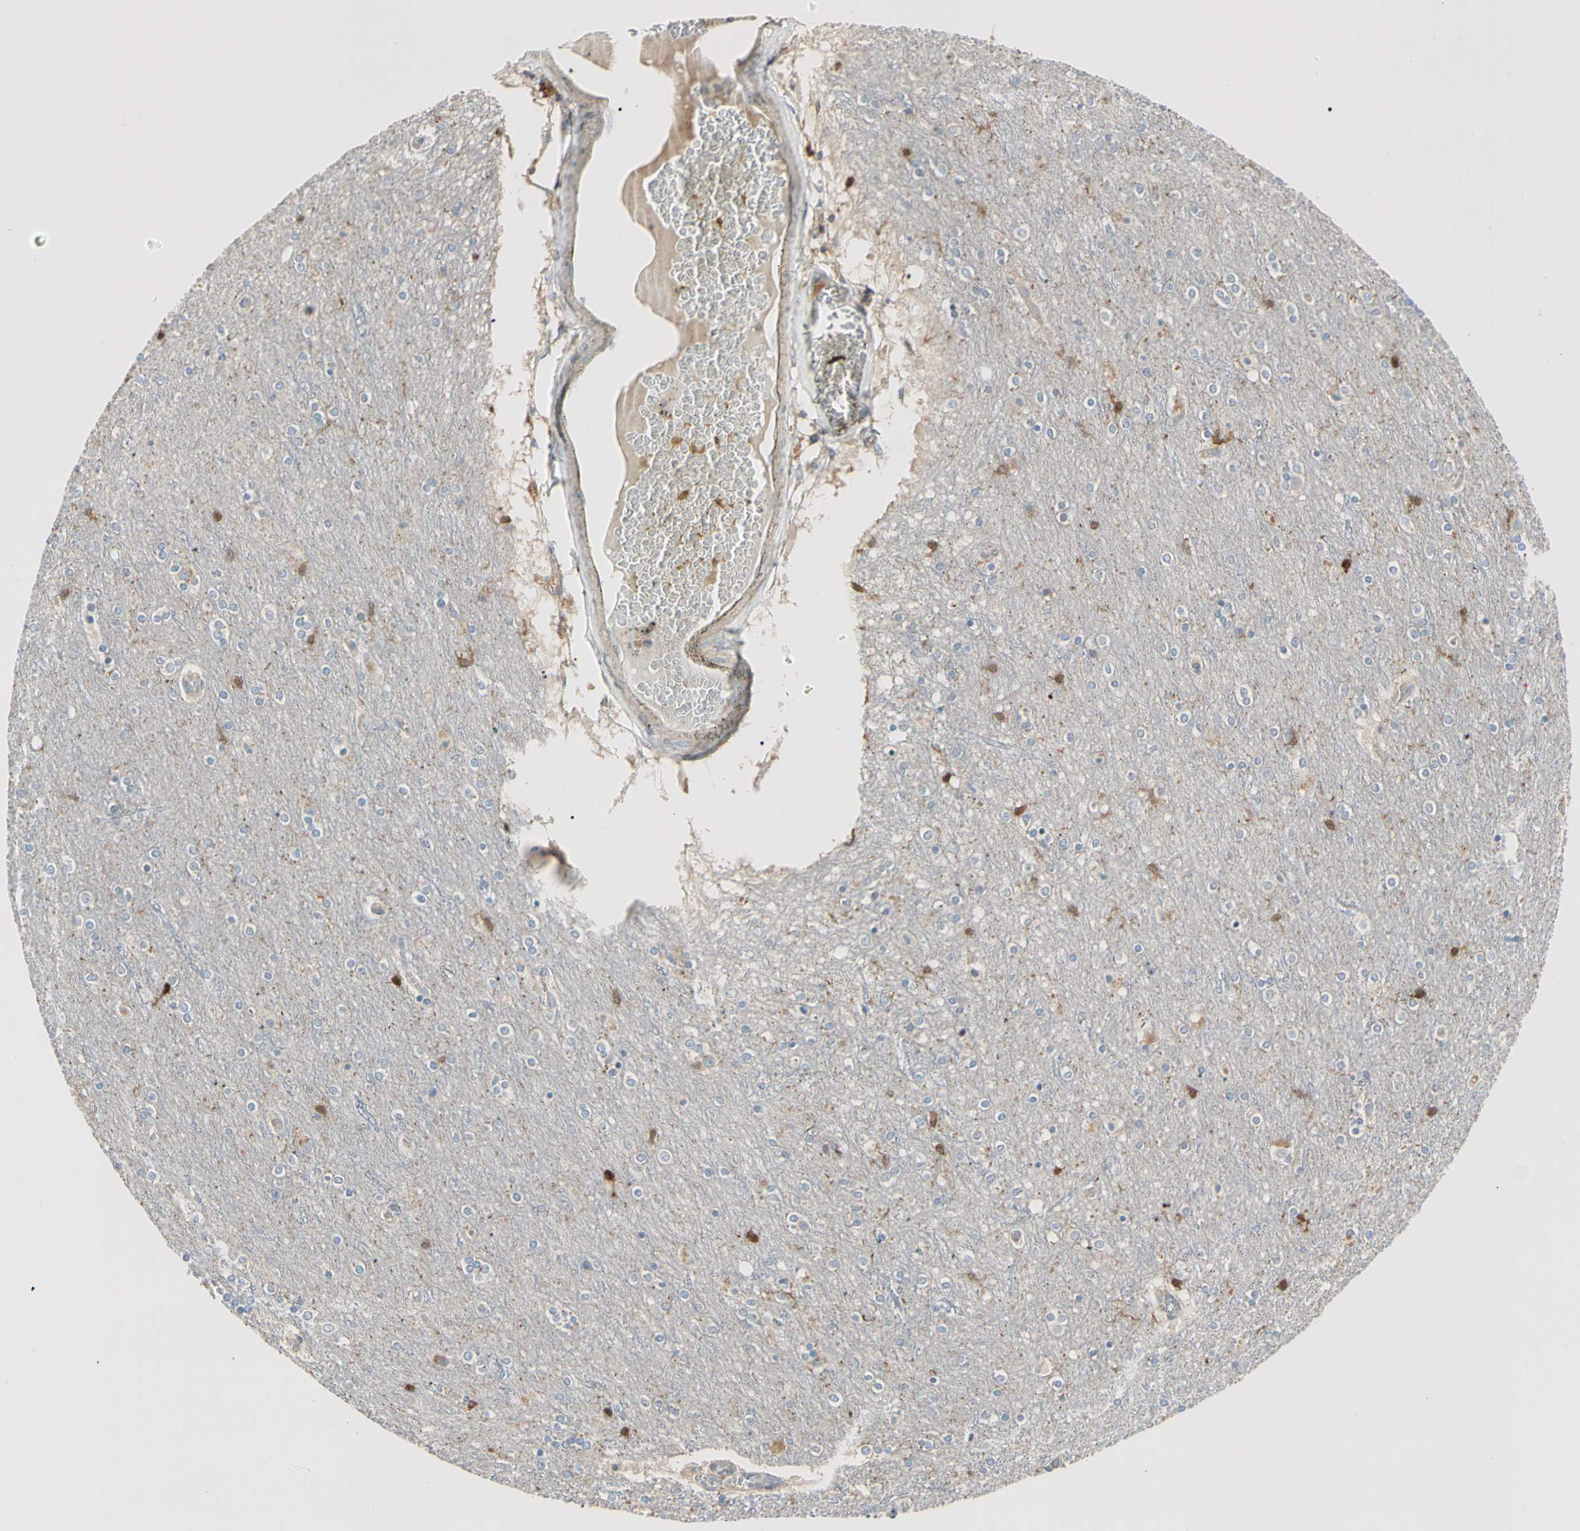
{"staining": {"intensity": "negative", "quantity": "none", "location": "none"}, "tissue": "cerebral cortex", "cell_type": "Endothelial cells", "image_type": "normal", "snomed": [{"axis": "morphology", "description": "Normal tissue, NOS"}, {"axis": "topography", "description": "Cerebral cortex"}], "caption": "IHC of benign cerebral cortex reveals no expression in endothelial cells. (Brightfield microscopy of DAB immunohistochemistry (IHC) at high magnification).", "gene": "CDH6", "patient": {"sex": "female", "age": 54}}